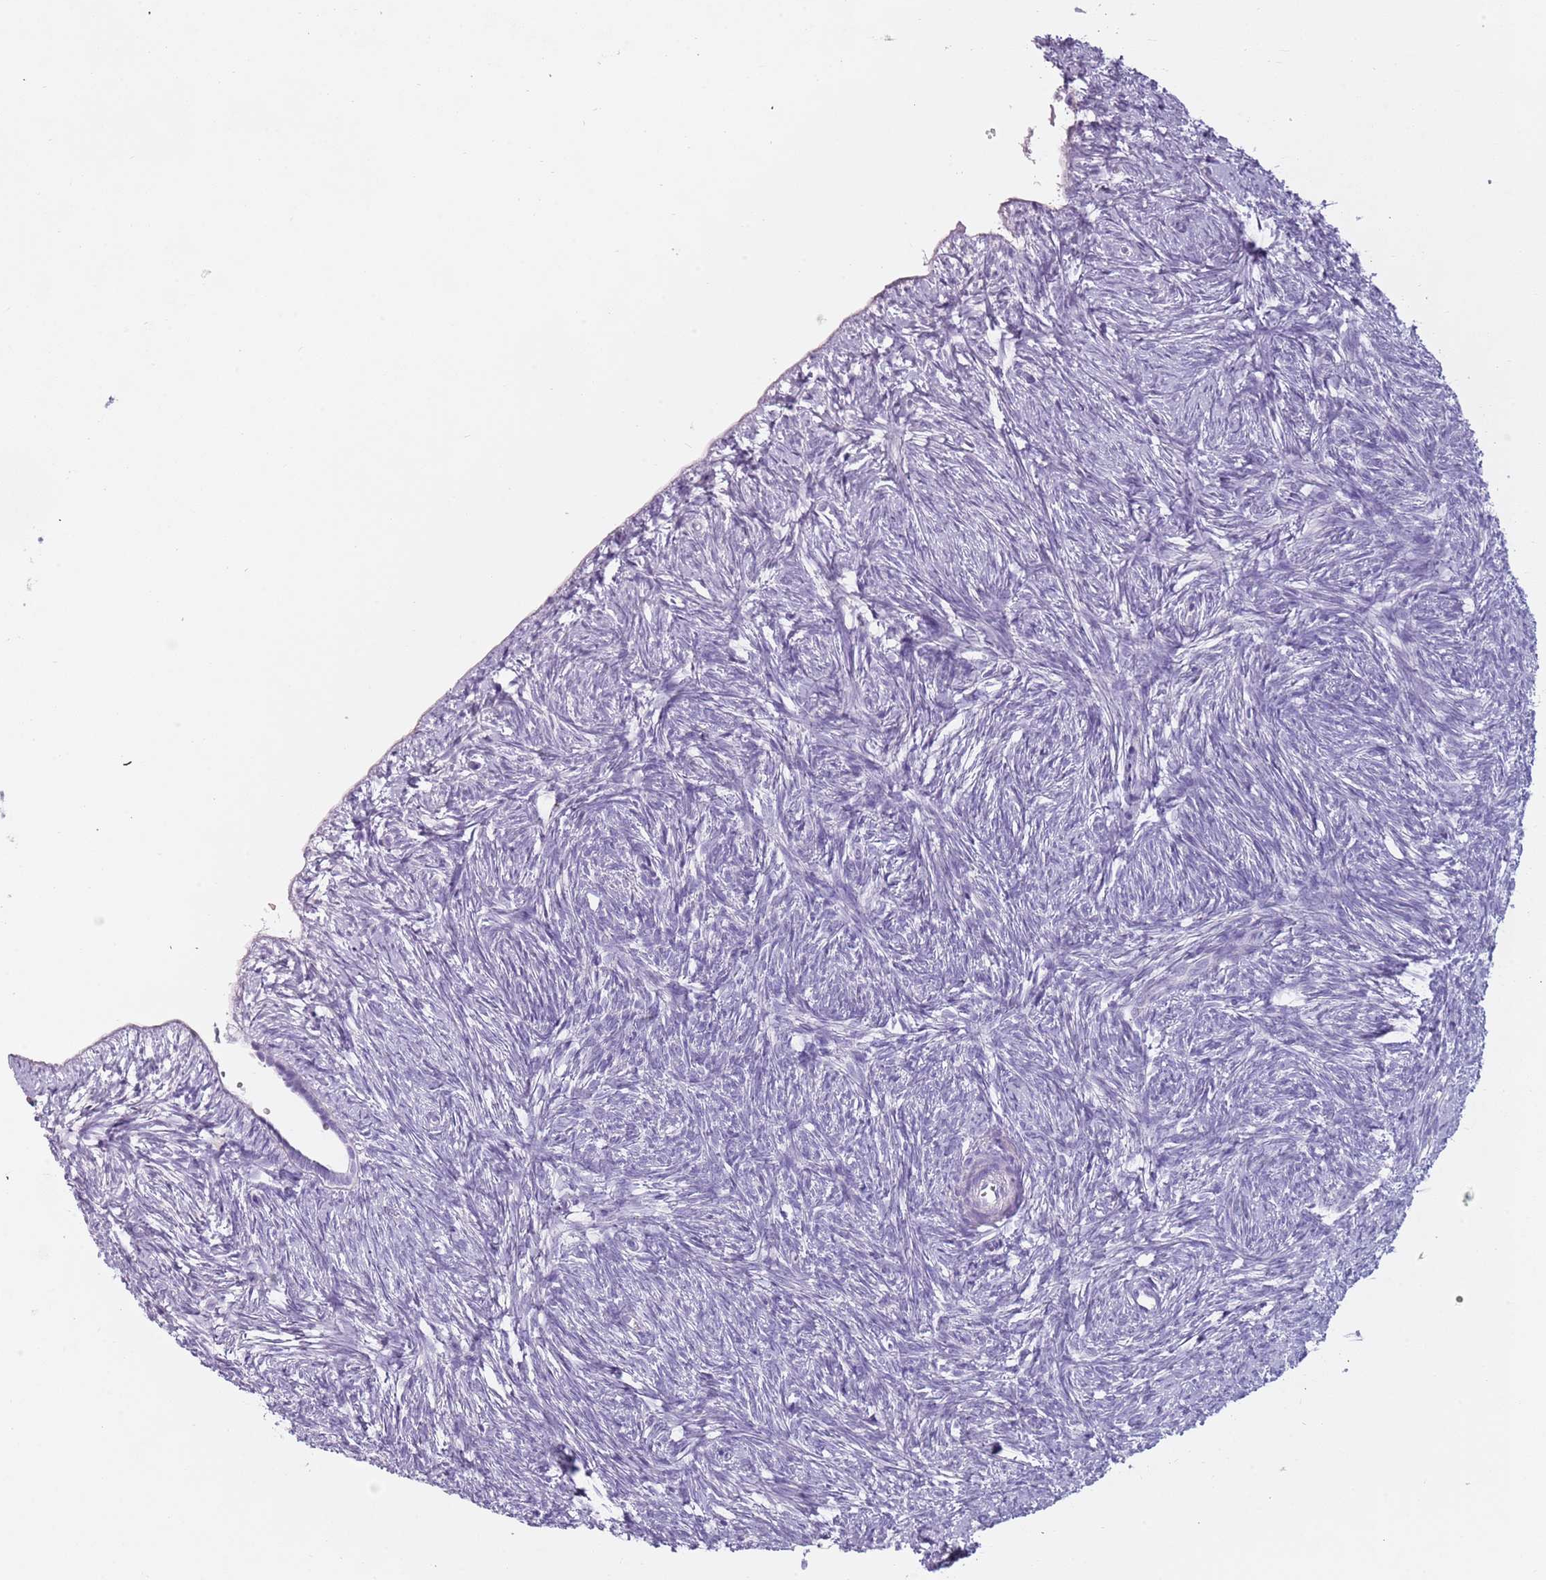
{"staining": {"intensity": "negative", "quantity": "none", "location": "none"}, "tissue": "ovary", "cell_type": "Follicle cells", "image_type": "normal", "snomed": [{"axis": "morphology", "description": "Normal tissue, NOS"}, {"axis": "topography", "description": "Ovary"}], "caption": "Human ovary stained for a protein using immunohistochemistry demonstrates no expression in follicle cells.", "gene": "NWD2", "patient": {"sex": "female", "age": 51}}